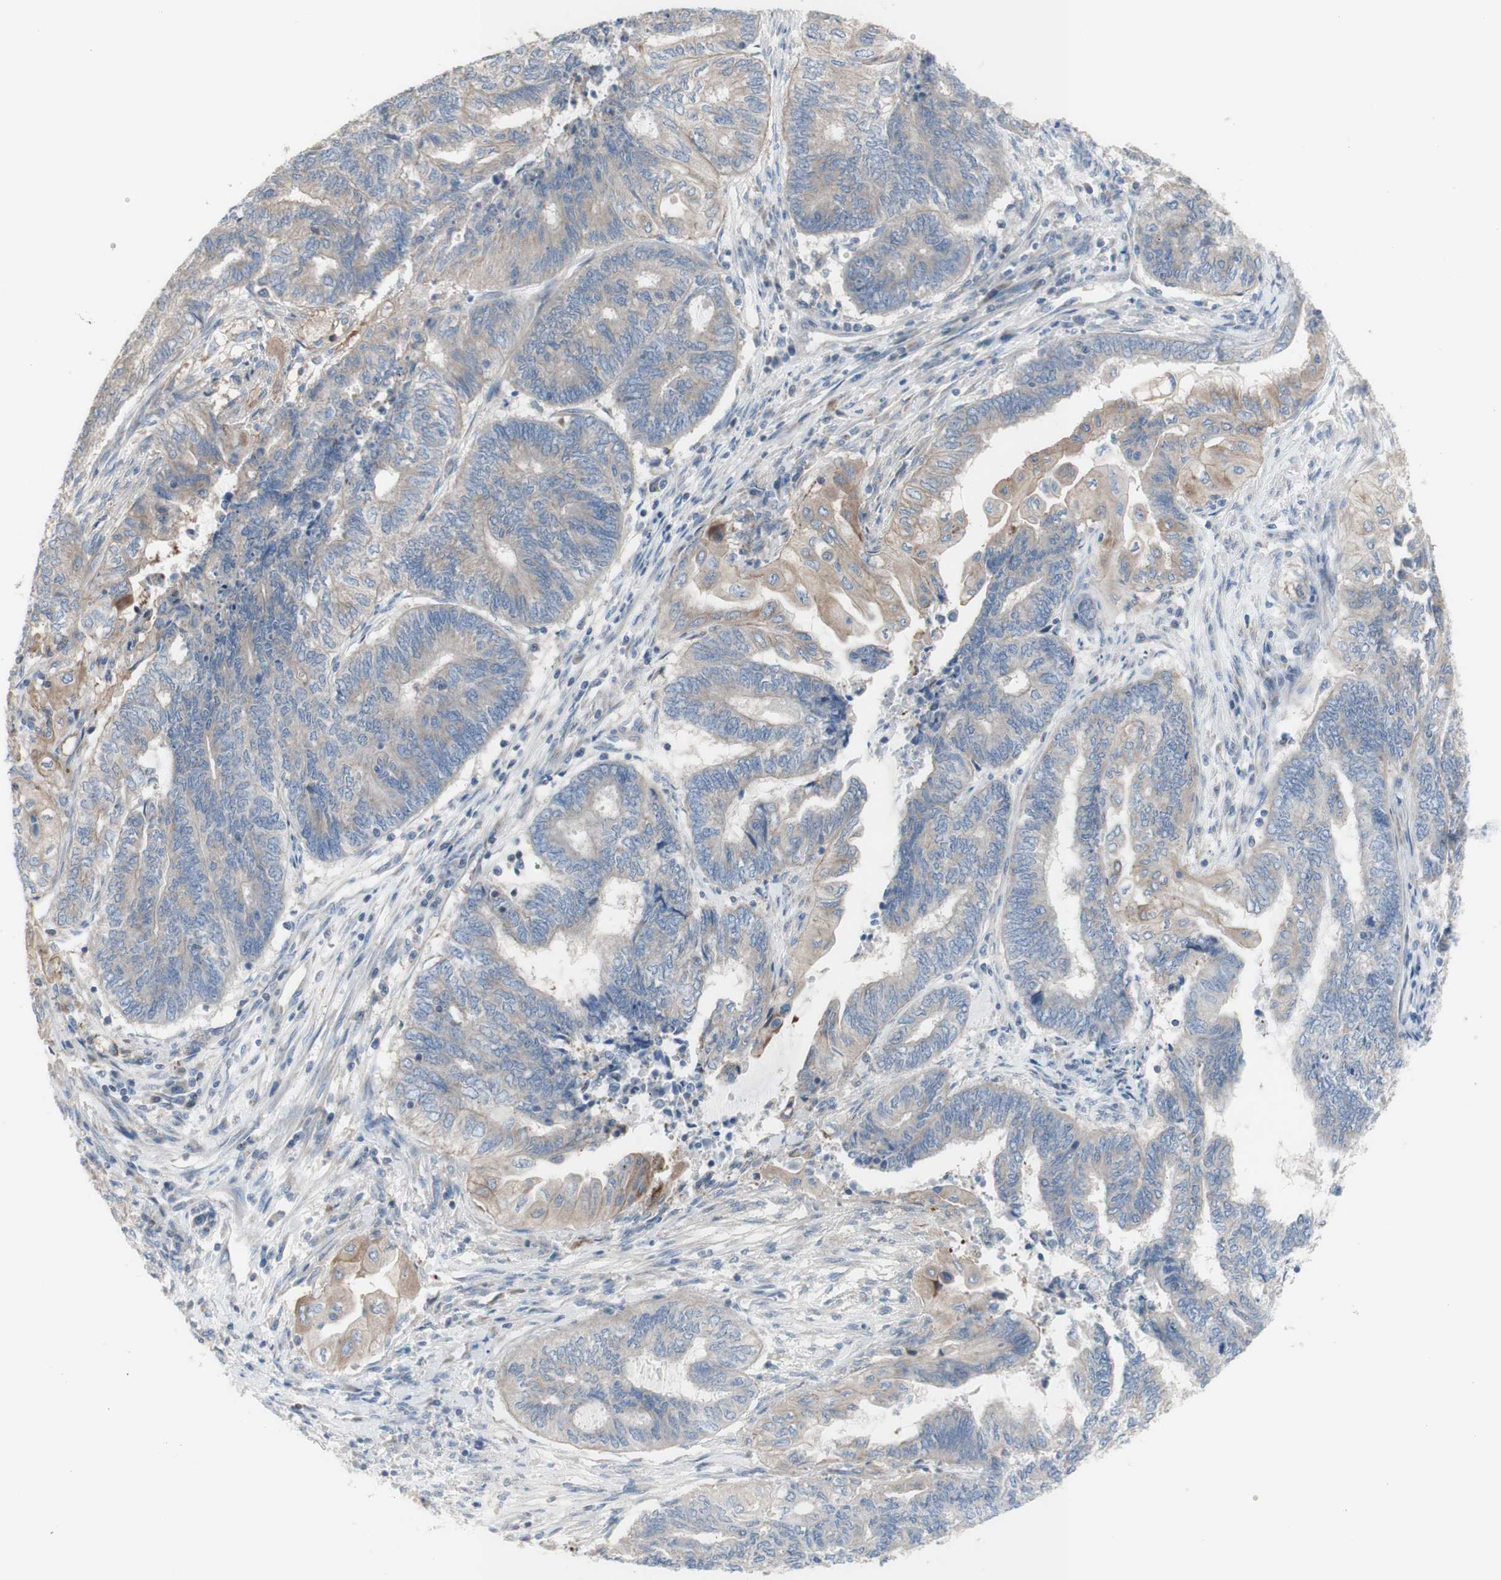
{"staining": {"intensity": "weak", "quantity": "25%-75%", "location": "cytoplasmic/membranous"}, "tissue": "endometrial cancer", "cell_type": "Tumor cells", "image_type": "cancer", "snomed": [{"axis": "morphology", "description": "Adenocarcinoma, NOS"}, {"axis": "topography", "description": "Uterus"}, {"axis": "topography", "description": "Endometrium"}], "caption": "Protein staining demonstrates weak cytoplasmic/membranous positivity in about 25%-75% of tumor cells in adenocarcinoma (endometrial). Nuclei are stained in blue.", "gene": "C3orf52", "patient": {"sex": "female", "age": 70}}